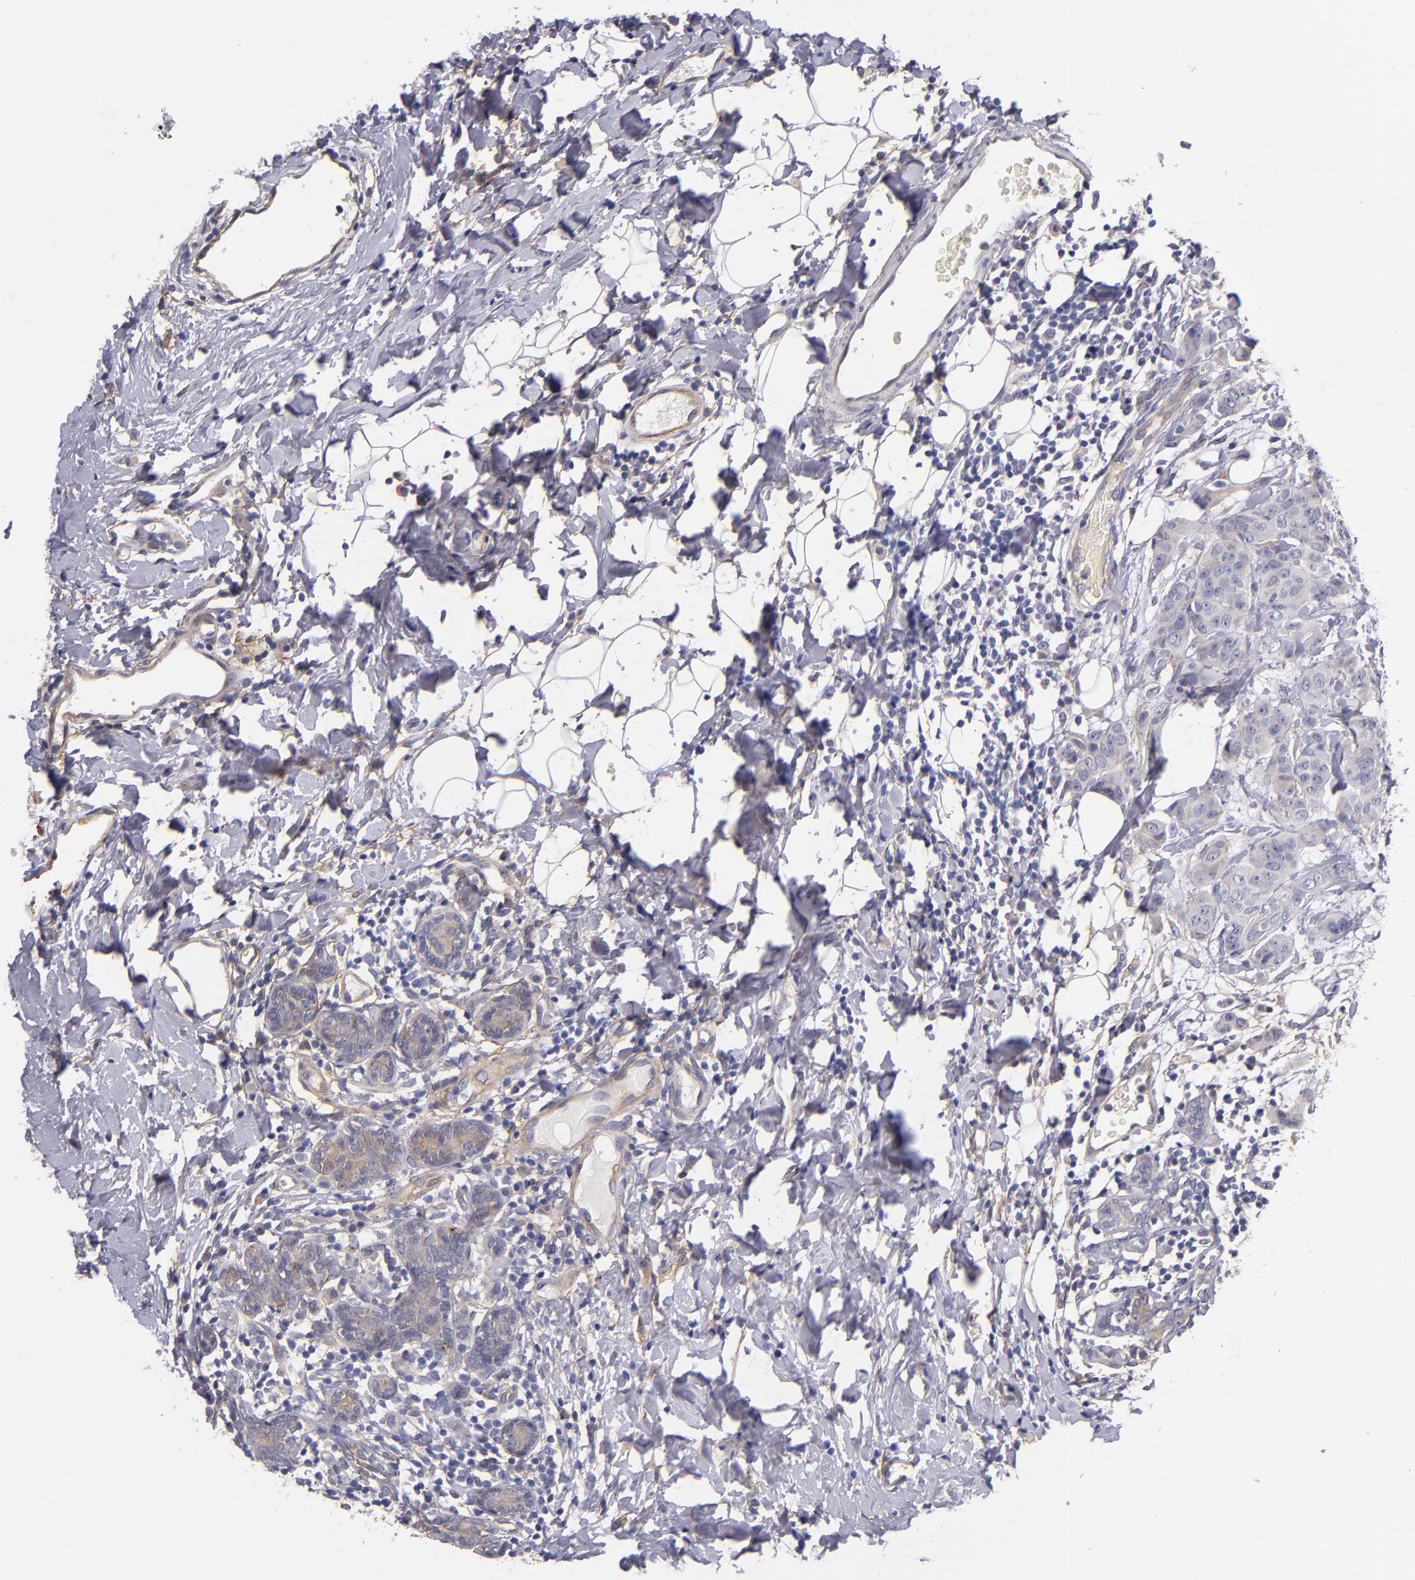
{"staining": {"intensity": "weak", "quantity": "25%-75%", "location": "cytoplasmic/membranous"}, "tissue": "breast cancer", "cell_type": "Tumor cells", "image_type": "cancer", "snomed": [{"axis": "morphology", "description": "Duct carcinoma"}, {"axis": "topography", "description": "Breast"}], "caption": "IHC of human breast cancer shows low levels of weak cytoplasmic/membranous positivity in about 25%-75% of tumor cells.", "gene": "PLSCR4", "patient": {"sex": "female", "age": 40}}